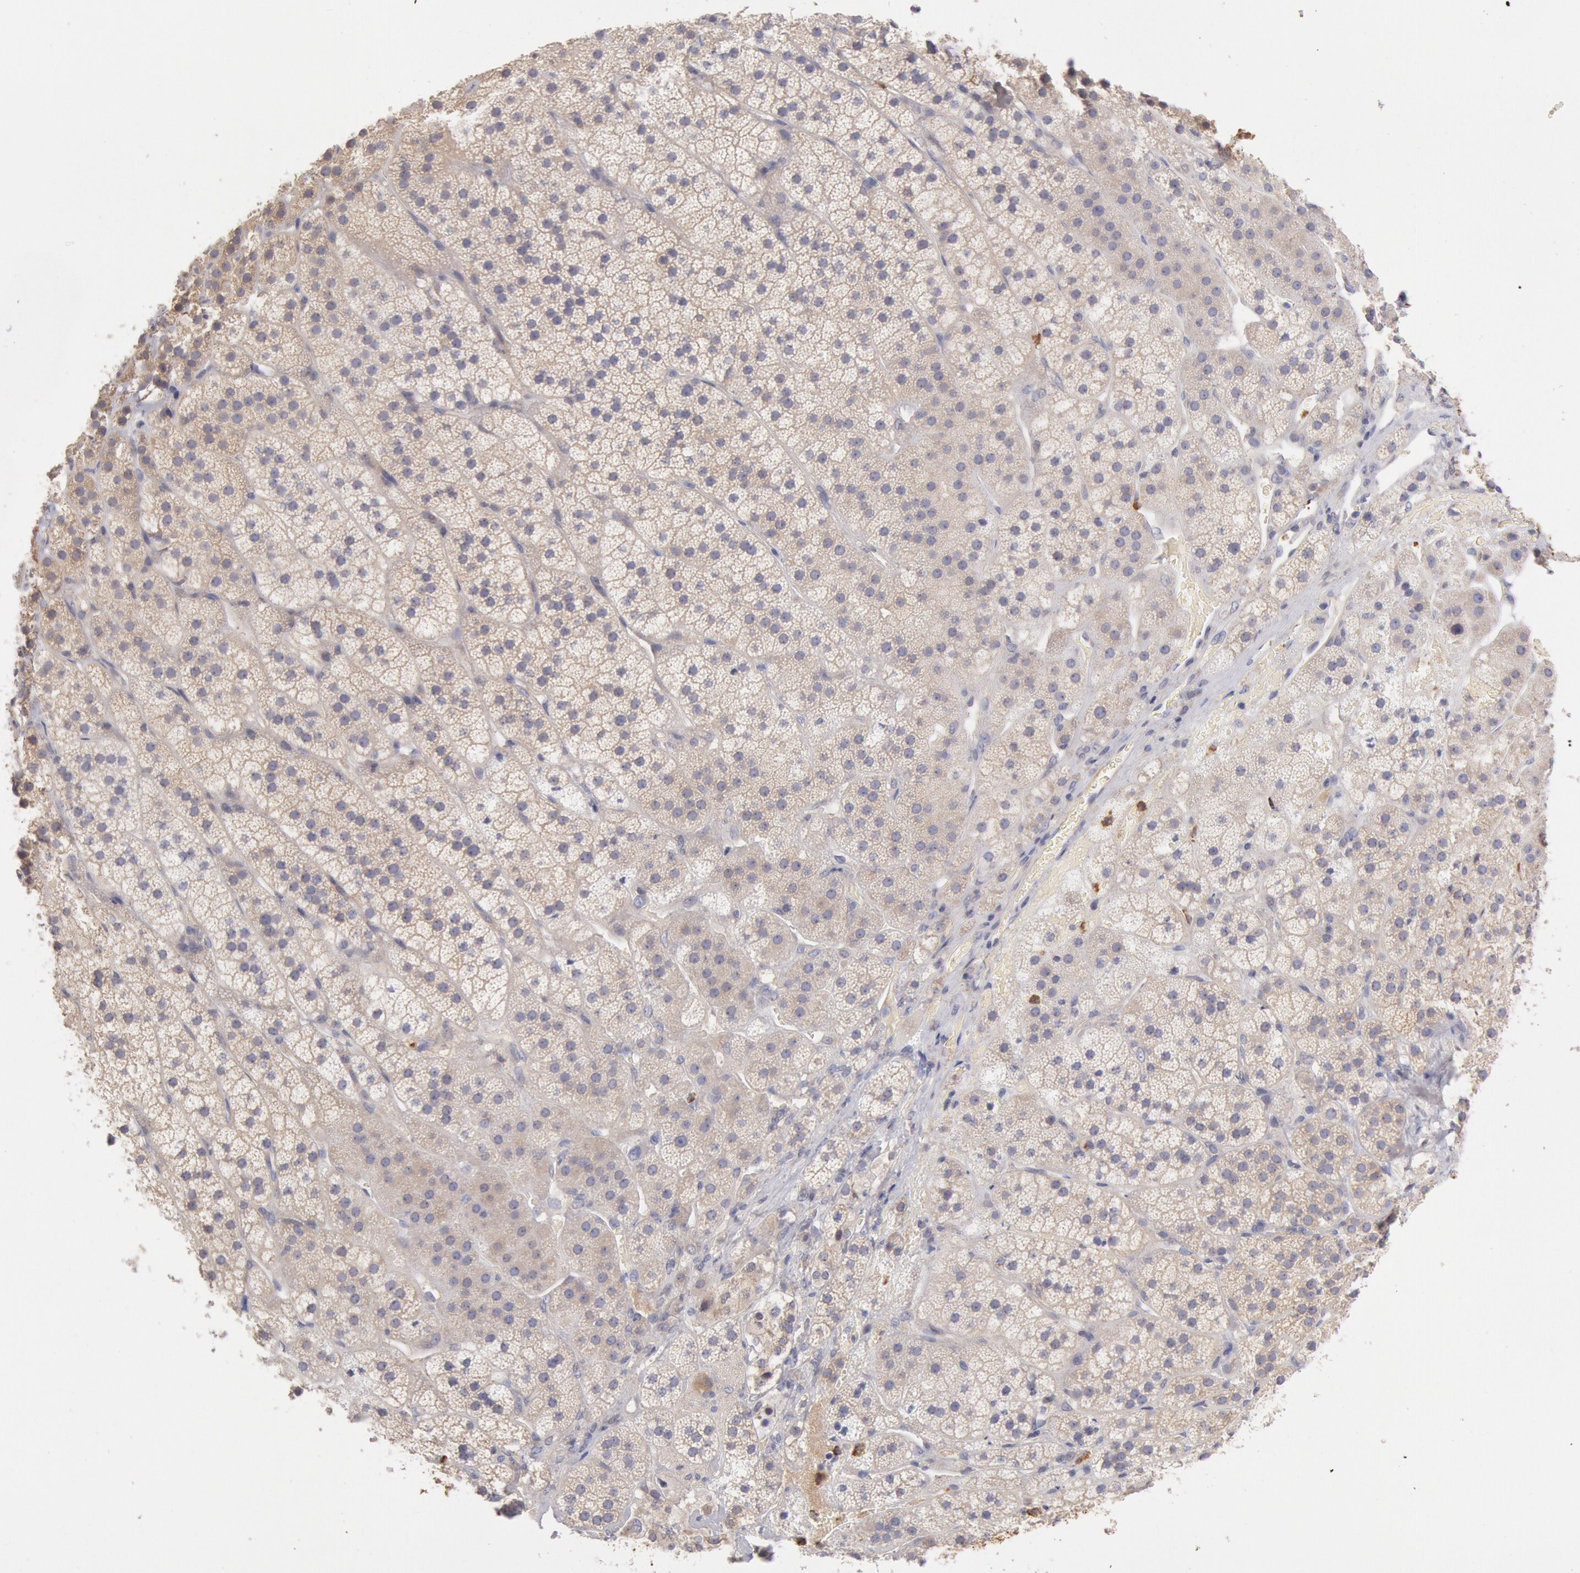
{"staining": {"intensity": "moderate", "quantity": "25%-75%", "location": "cytoplasmic/membranous"}, "tissue": "adrenal gland", "cell_type": "Glandular cells", "image_type": "normal", "snomed": [{"axis": "morphology", "description": "Normal tissue, NOS"}, {"axis": "topography", "description": "Adrenal gland"}], "caption": "DAB (3,3'-diaminobenzidine) immunohistochemical staining of benign adrenal gland shows moderate cytoplasmic/membranous protein expression in approximately 25%-75% of glandular cells.", "gene": "TMED8", "patient": {"sex": "female", "age": 44}}